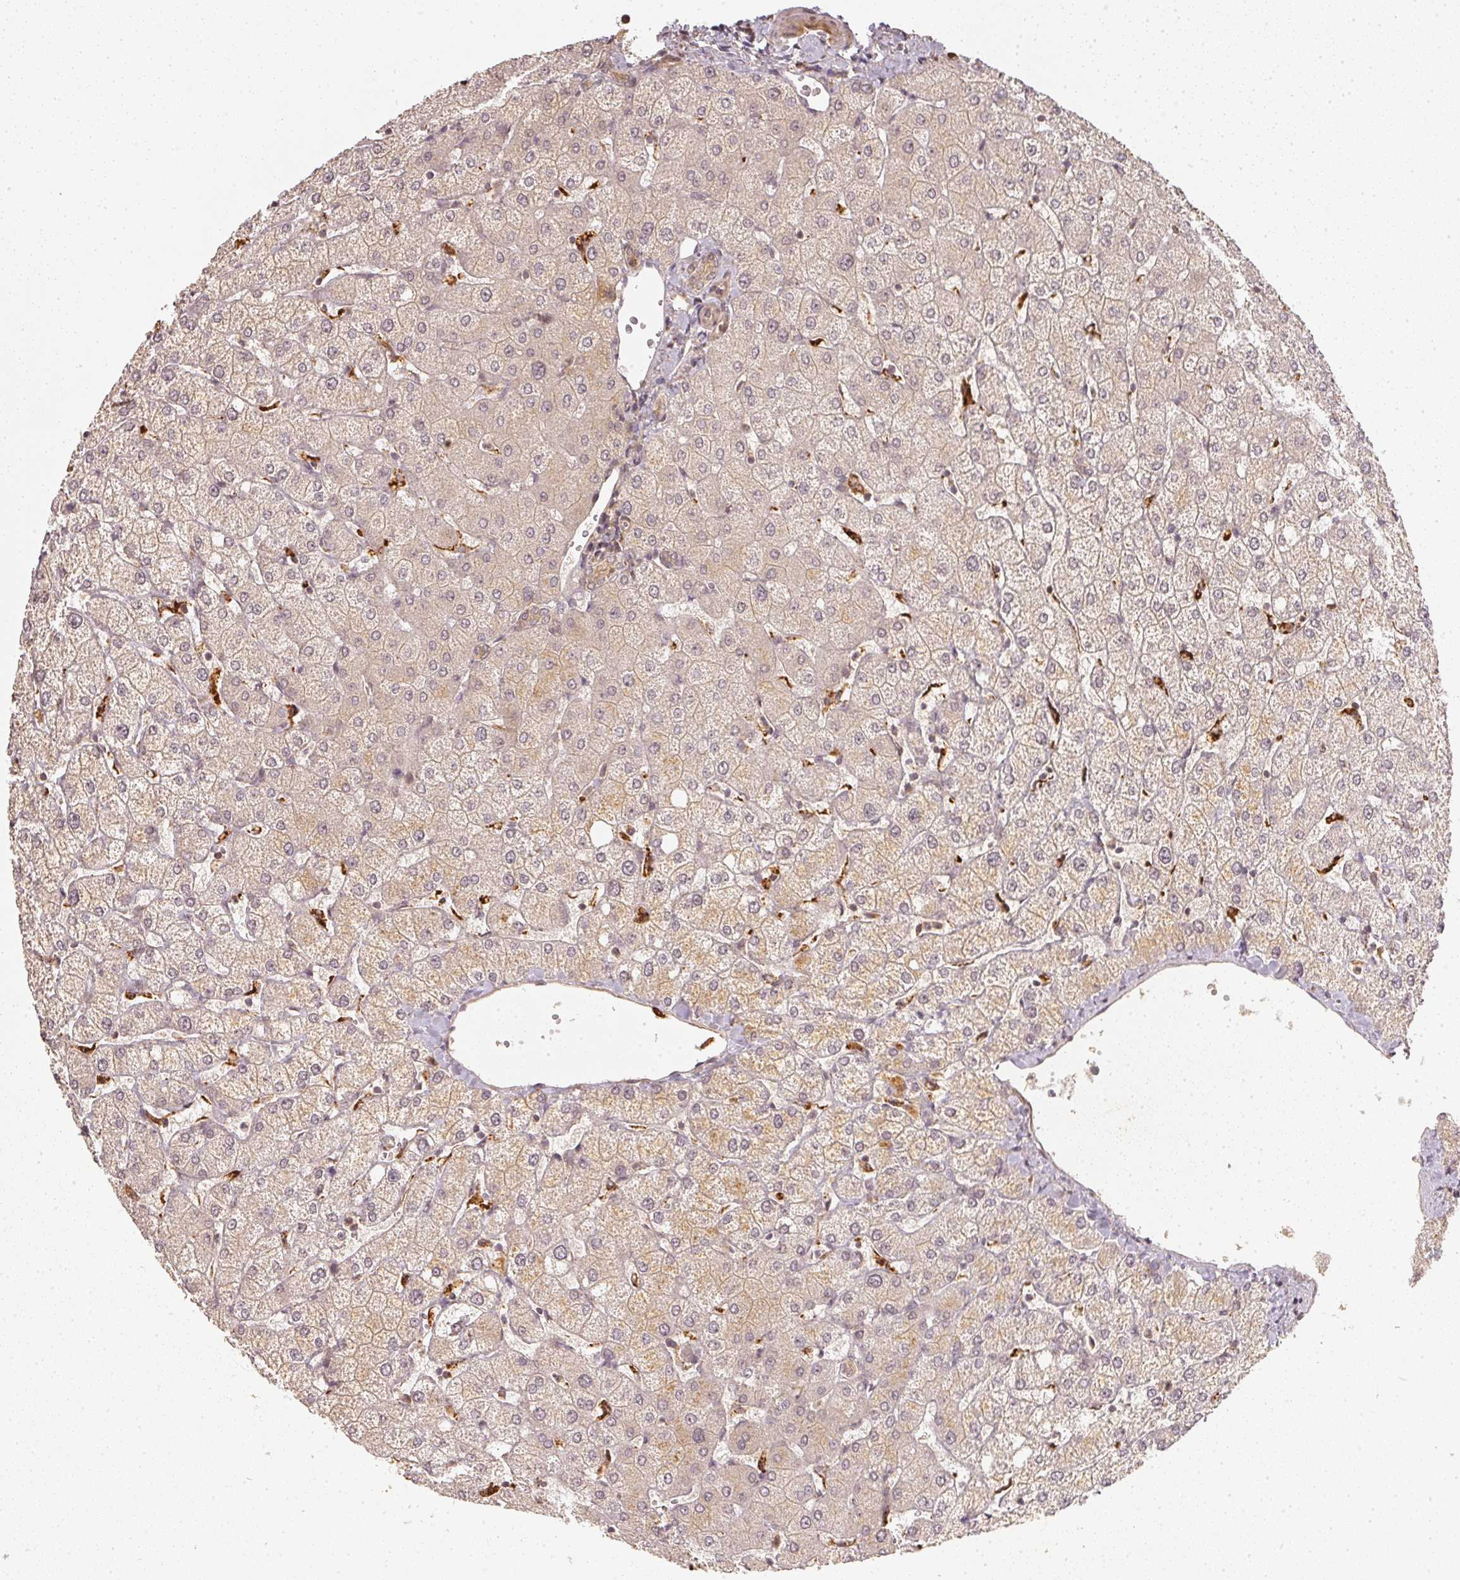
{"staining": {"intensity": "negative", "quantity": "none", "location": "none"}, "tissue": "liver", "cell_type": "Cholangiocytes", "image_type": "normal", "snomed": [{"axis": "morphology", "description": "Normal tissue, NOS"}, {"axis": "topography", "description": "Liver"}], "caption": "DAB immunohistochemical staining of benign human liver displays no significant staining in cholangiocytes. (Brightfield microscopy of DAB IHC at high magnification).", "gene": "SERPINE1", "patient": {"sex": "female", "age": 54}}